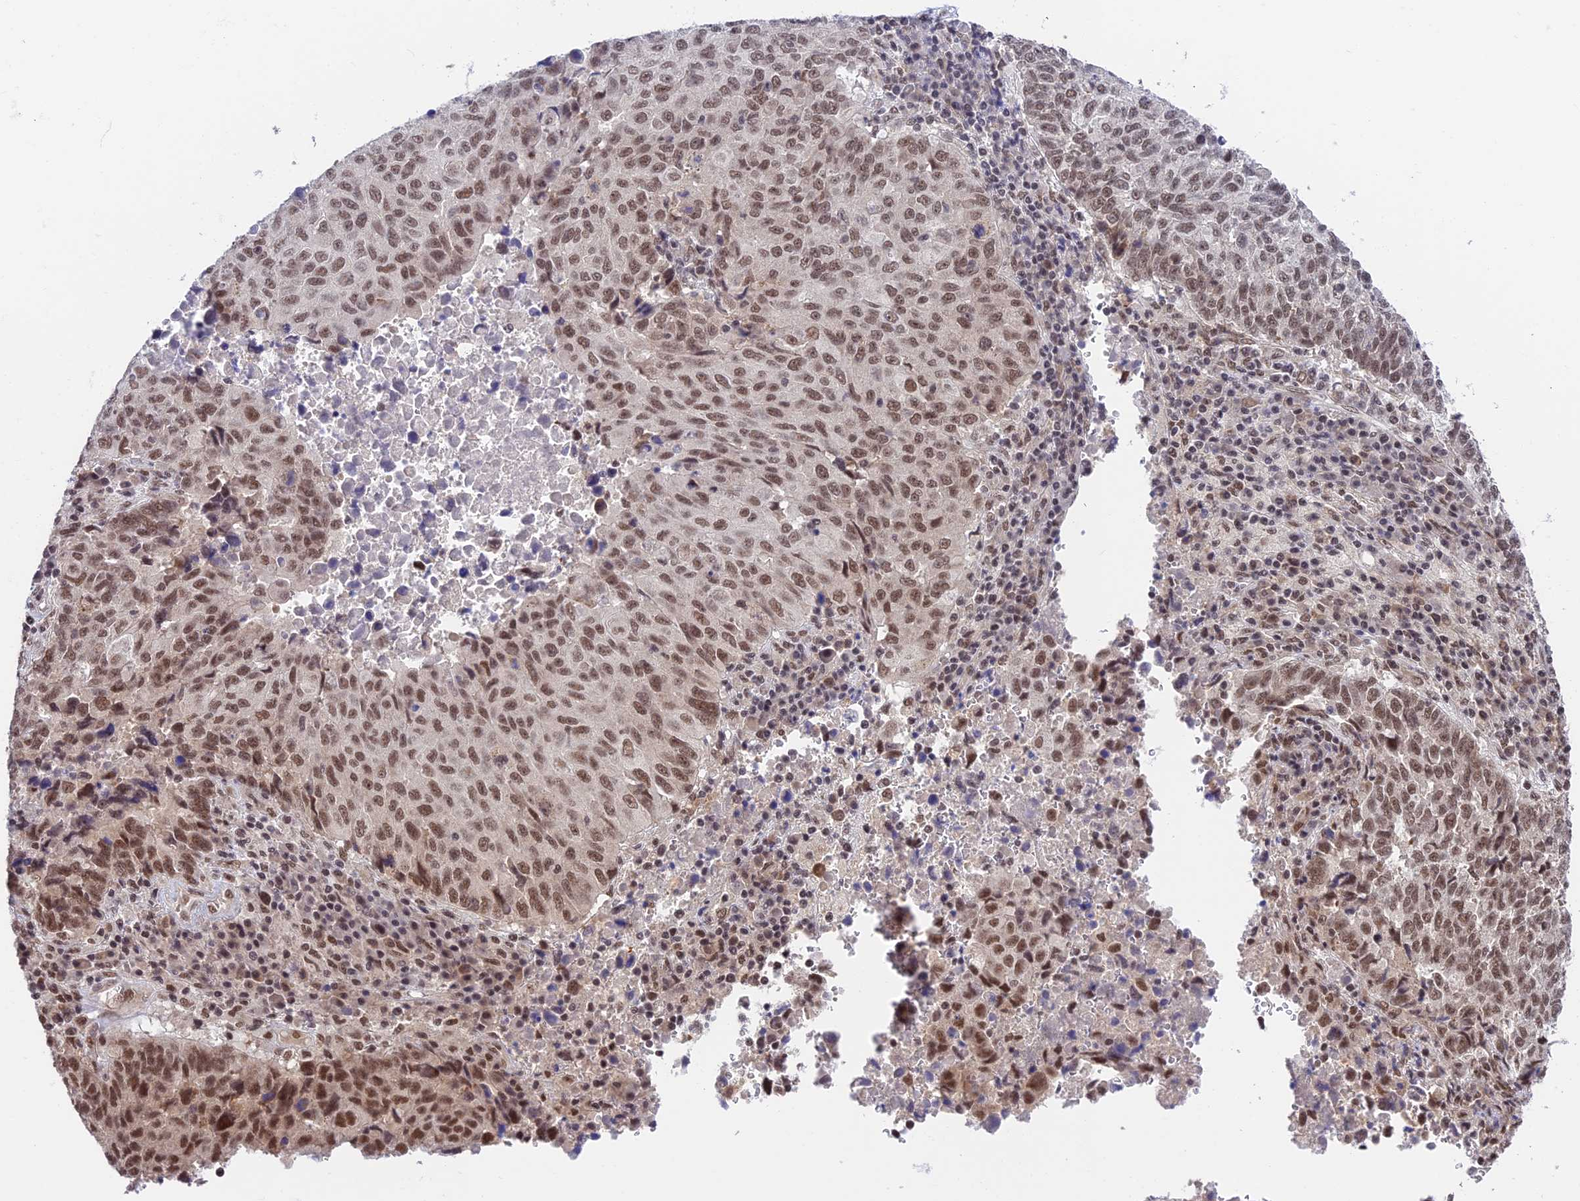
{"staining": {"intensity": "moderate", "quantity": ">75%", "location": "nuclear"}, "tissue": "lung cancer", "cell_type": "Tumor cells", "image_type": "cancer", "snomed": [{"axis": "morphology", "description": "Squamous cell carcinoma, NOS"}, {"axis": "topography", "description": "Lung"}], "caption": "Tumor cells demonstrate medium levels of moderate nuclear positivity in approximately >75% of cells in lung squamous cell carcinoma.", "gene": "RBM42", "patient": {"sex": "male", "age": 73}}